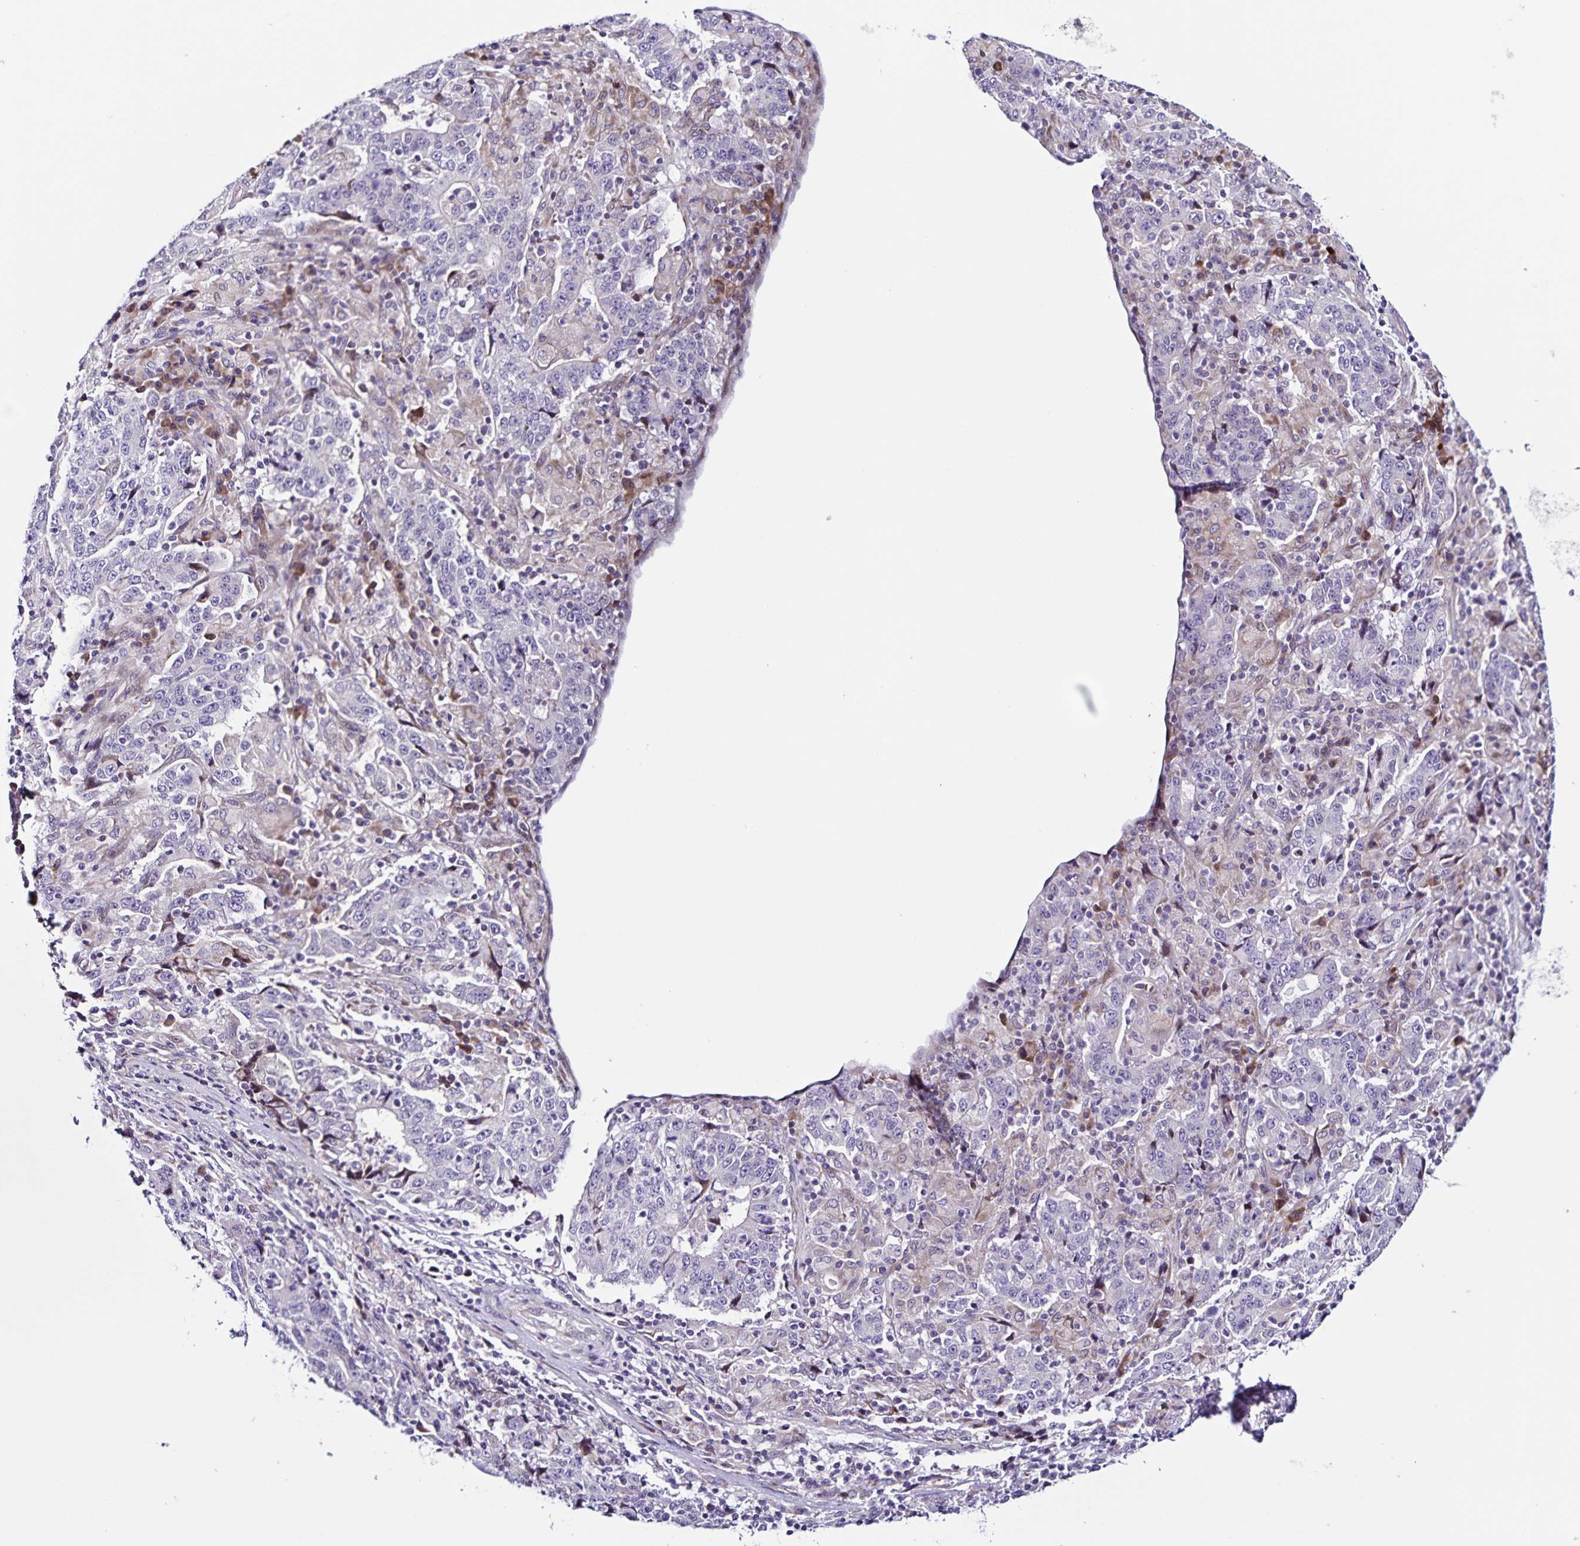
{"staining": {"intensity": "negative", "quantity": "none", "location": "none"}, "tissue": "stomach cancer", "cell_type": "Tumor cells", "image_type": "cancer", "snomed": [{"axis": "morphology", "description": "Normal tissue, NOS"}, {"axis": "morphology", "description": "Adenocarcinoma, NOS"}, {"axis": "topography", "description": "Stomach, upper"}, {"axis": "topography", "description": "Stomach"}], "caption": "Histopathology image shows no significant protein positivity in tumor cells of adenocarcinoma (stomach). The staining was performed using DAB to visualize the protein expression in brown, while the nuclei were stained in blue with hematoxylin (Magnification: 20x).", "gene": "RNFT2", "patient": {"sex": "male", "age": 59}}